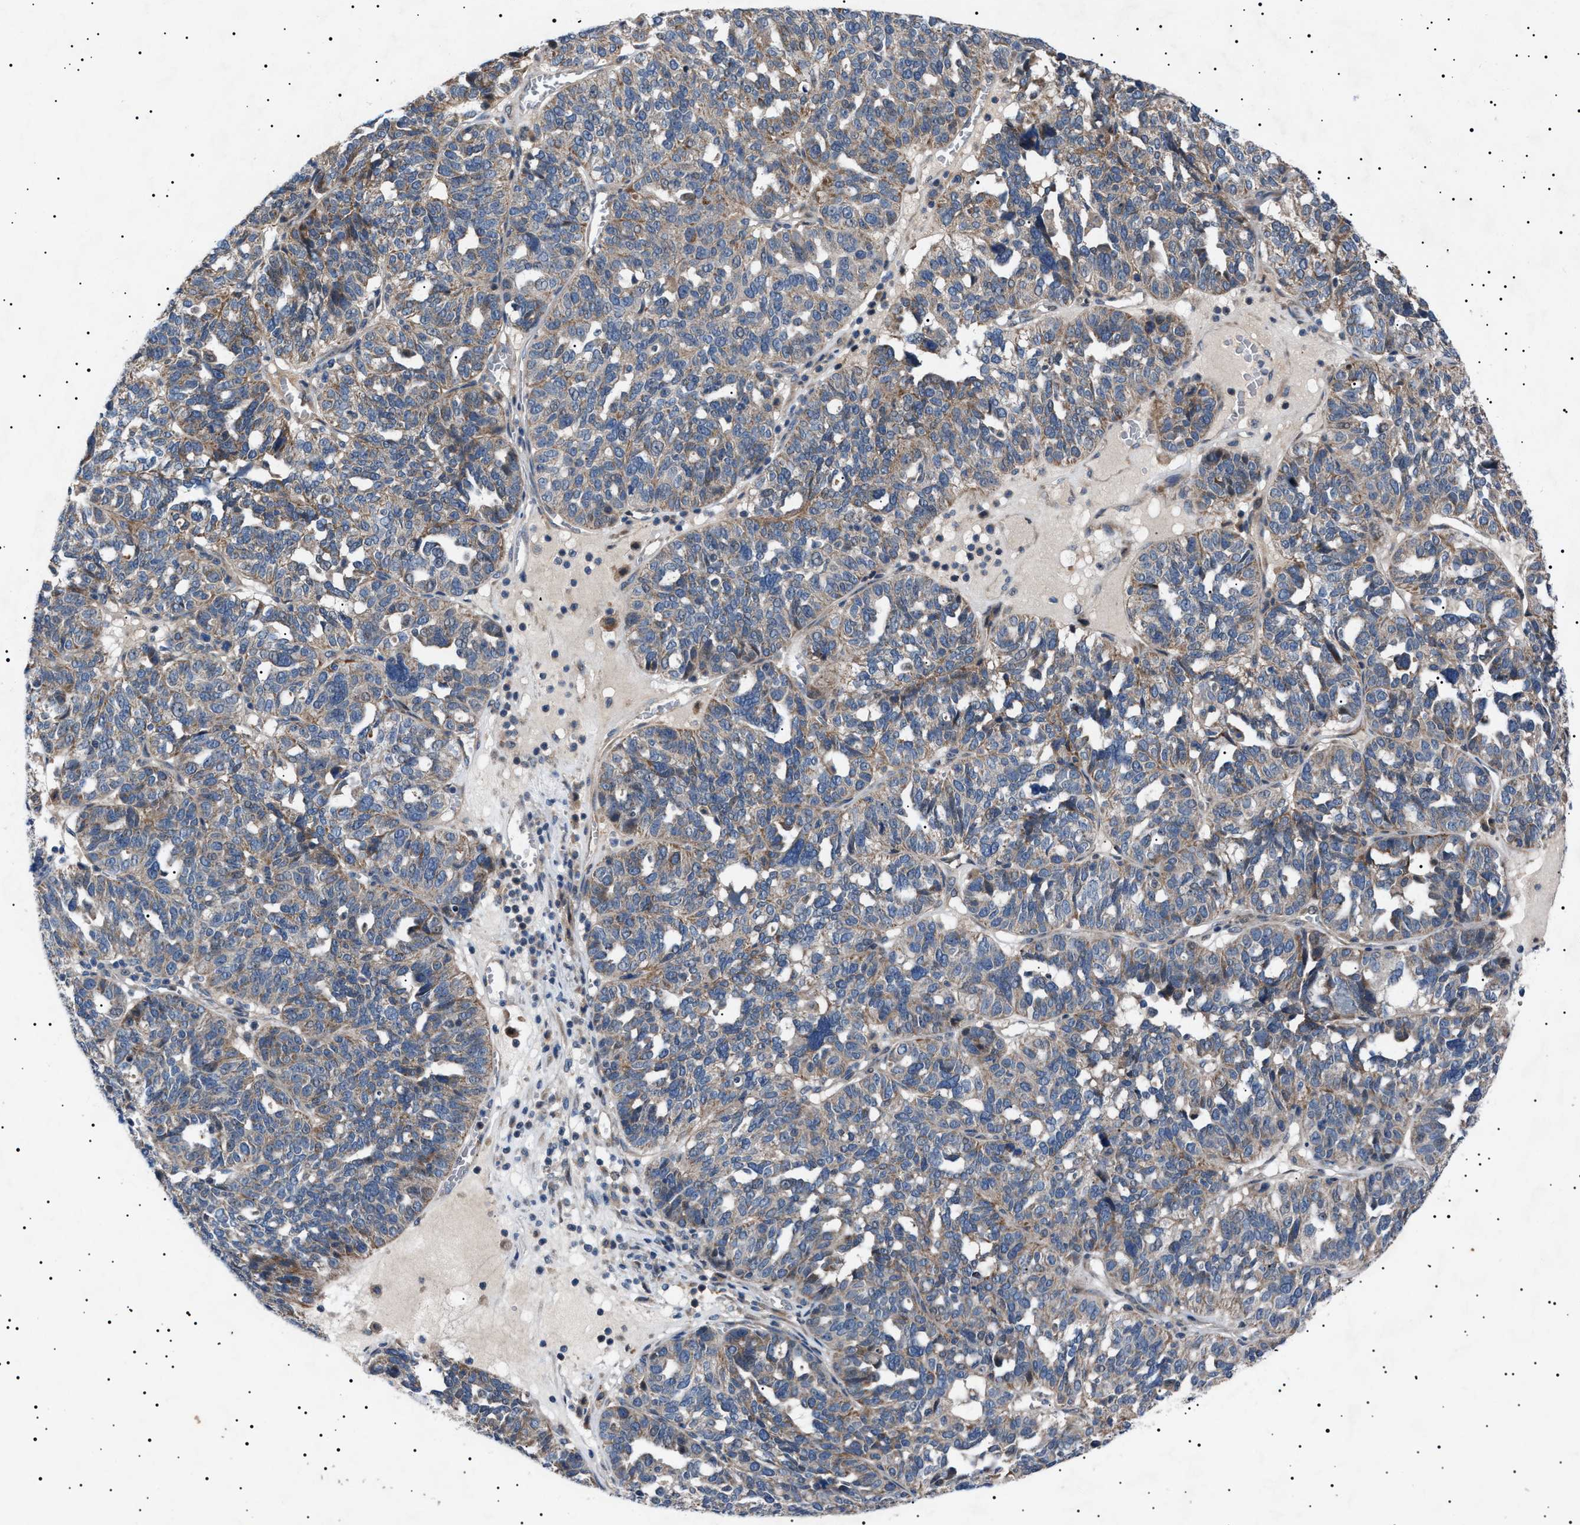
{"staining": {"intensity": "weak", "quantity": "25%-75%", "location": "cytoplasmic/membranous"}, "tissue": "ovarian cancer", "cell_type": "Tumor cells", "image_type": "cancer", "snomed": [{"axis": "morphology", "description": "Cystadenocarcinoma, serous, NOS"}, {"axis": "topography", "description": "Ovary"}], "caption": "Ovarian cancer (serous cystadenocarcinoma) was stained to show a protein in brown. There is low levels of weak cytoplasmic/membranous staining in approximately 25%-75% of tumor cells.", "gene": "PTRH1", "patient": {"sex": "female", "age": 59}}